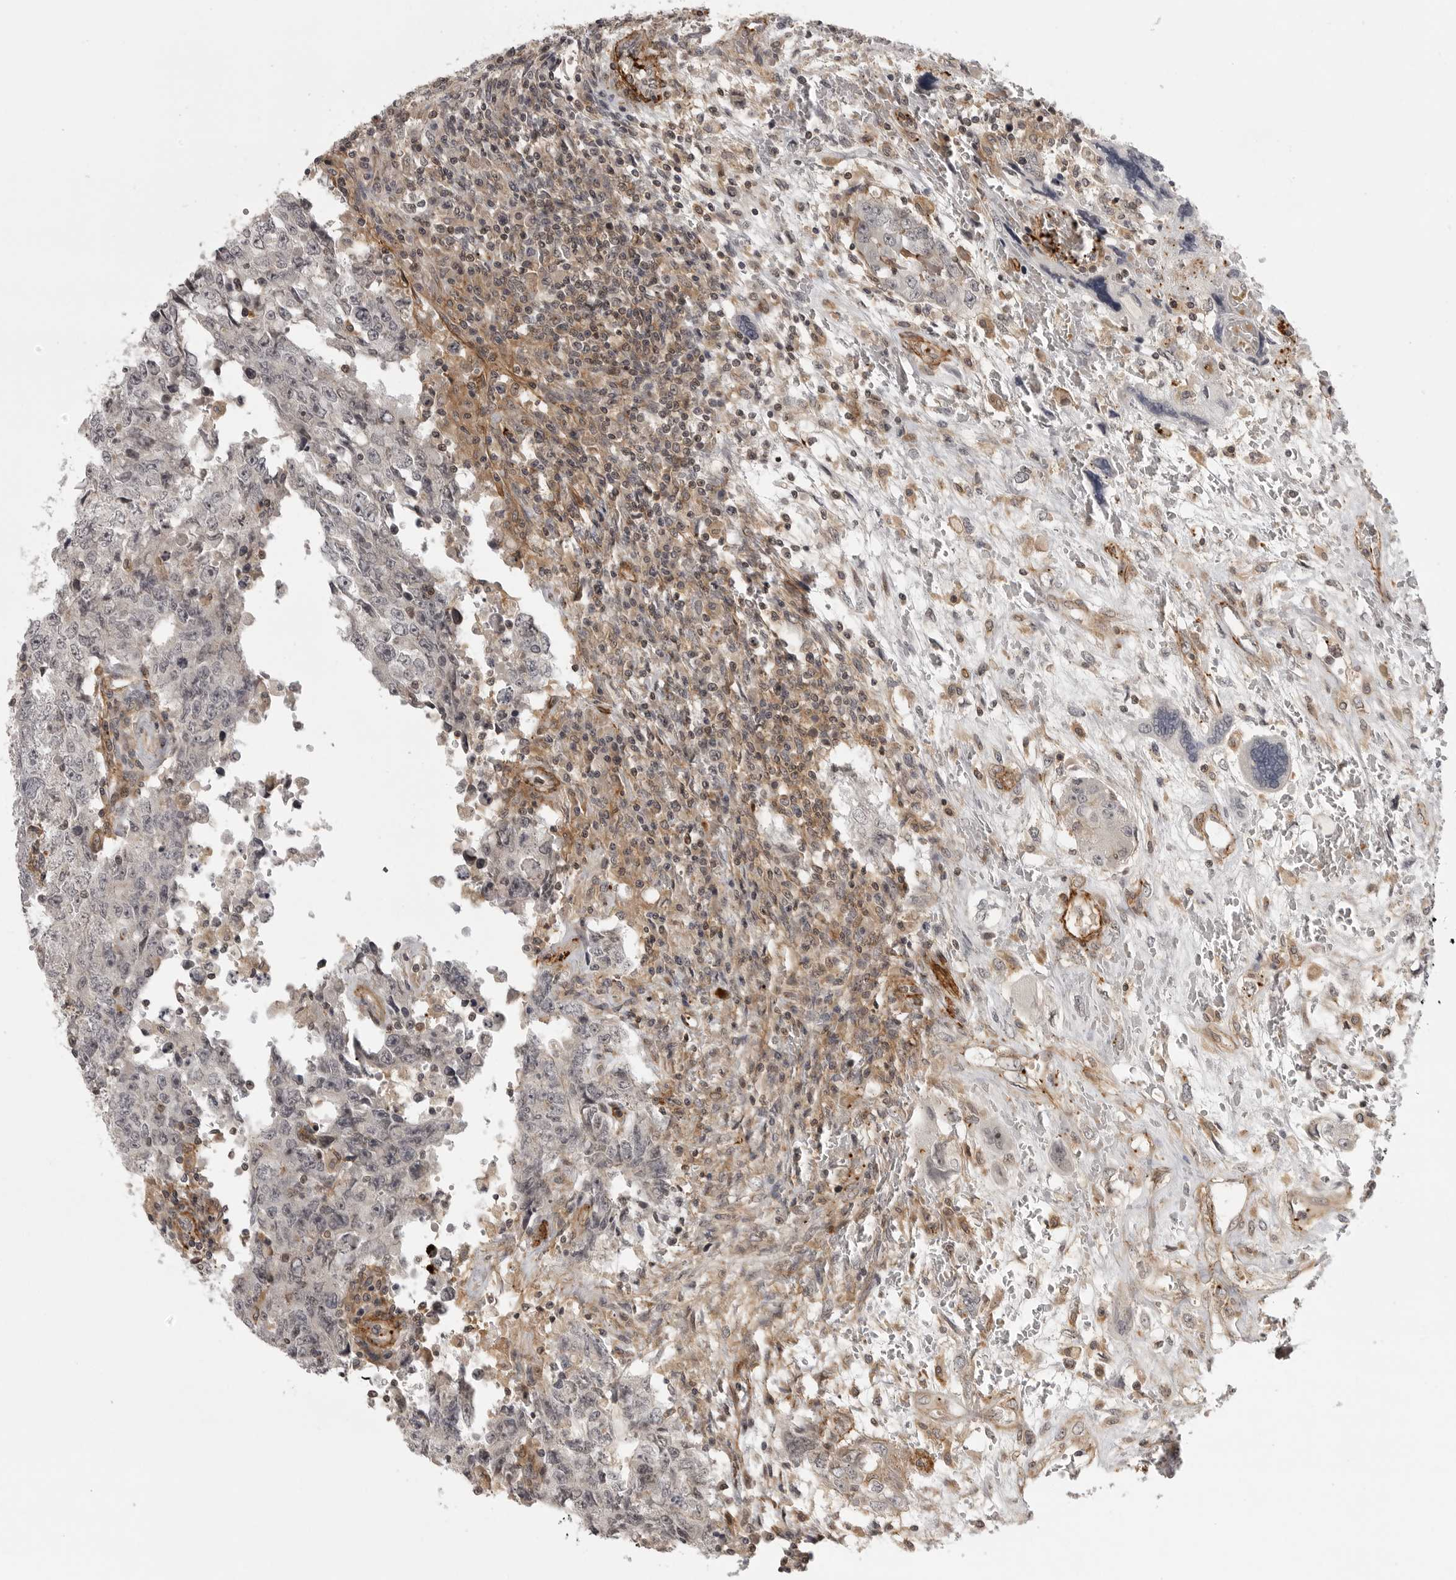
{"staining": {"intensity": "weak", "quantity": "25%-75%", "location": "nuclear"}, "tissue": "testis cancer", "cell_type": "Tumor cells", "image_type": "cancer", "snomed": [{"axis": "morphology", "description": "Carcinoma, Embryonal, NOS"}, {"axis": "topography", "description": "Testis"}], "caption": "Testis embryonal carcinoma stained with immunohistochemistry exhibits weak nuclear staining in about 25%-75% of tumor cells.", "gene": "TUT4", "patient": {"sex": "male", "age": 26}}